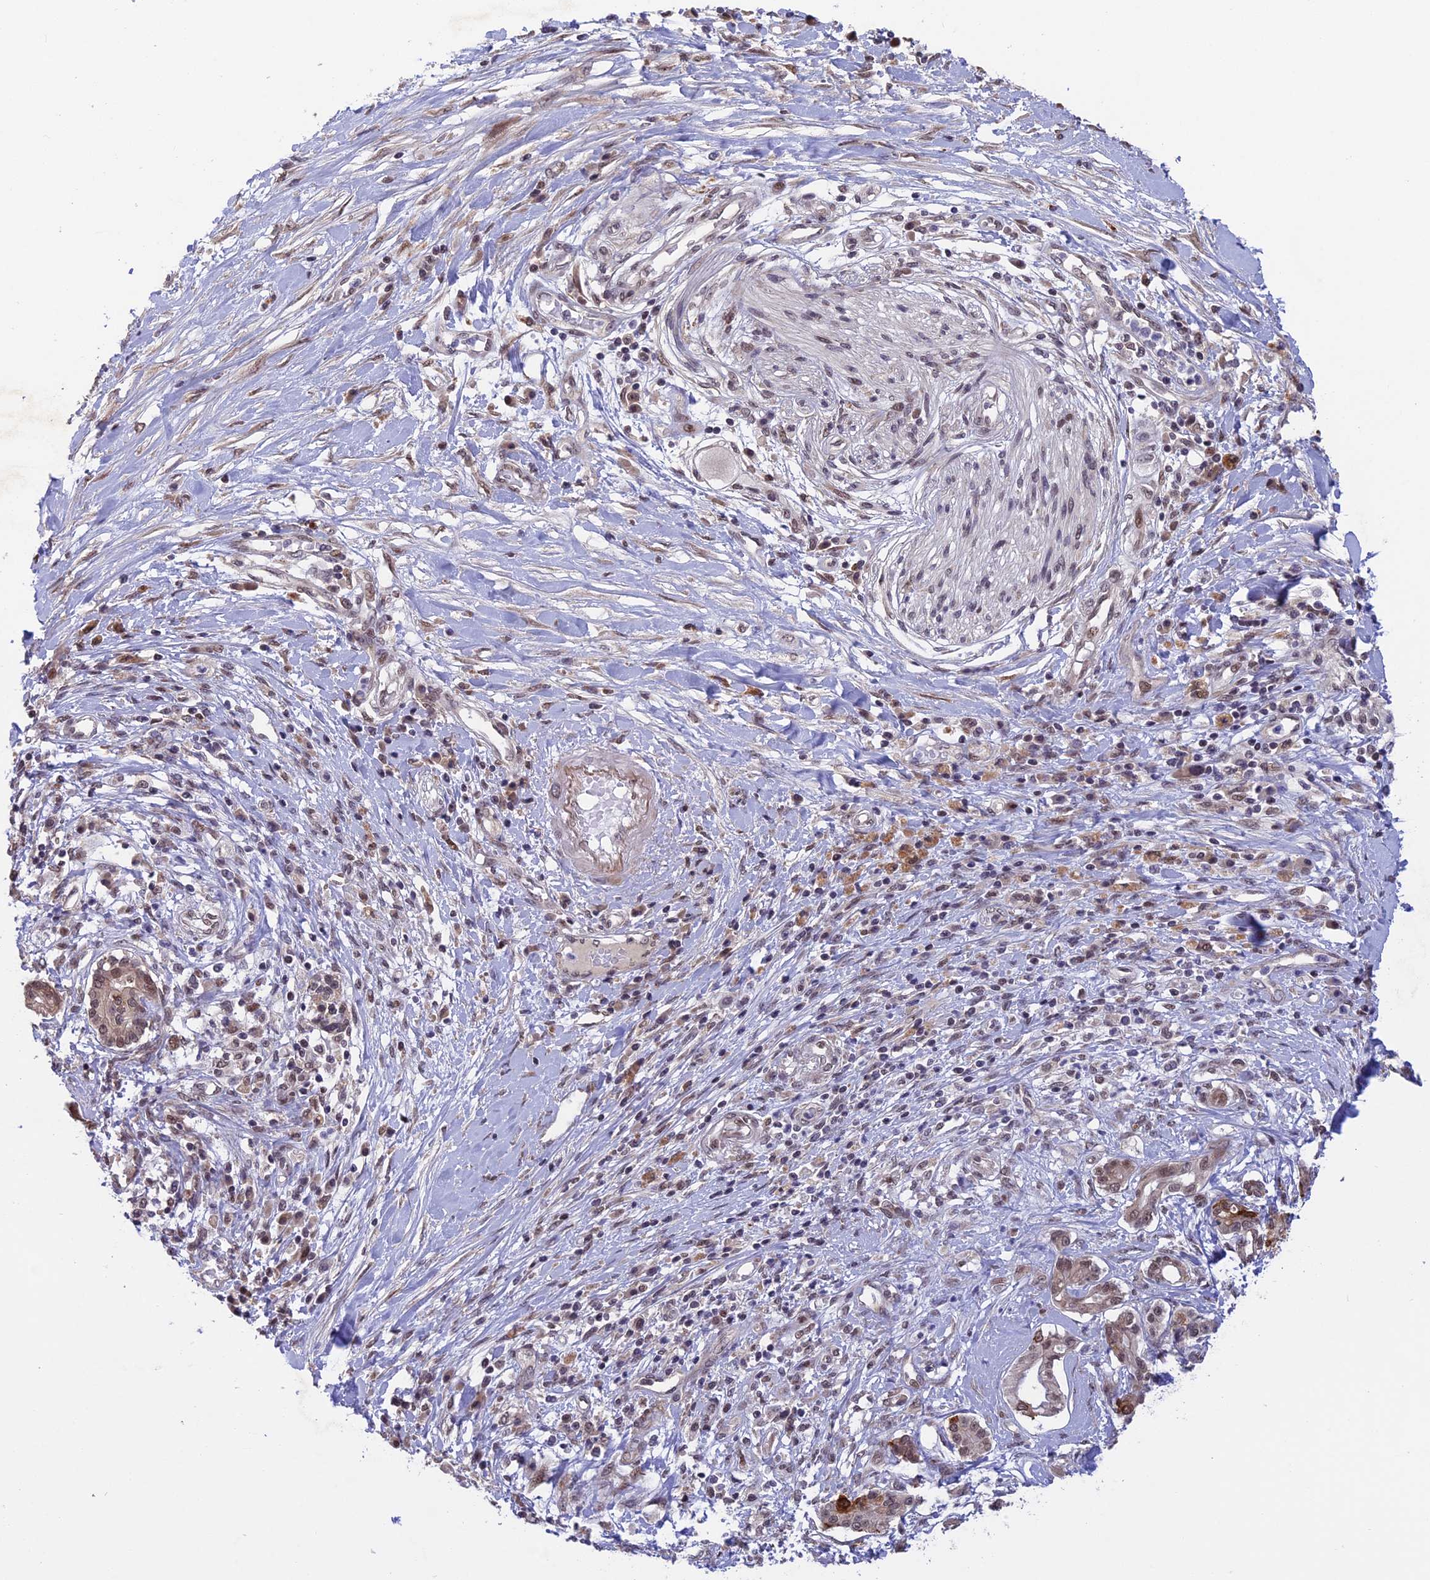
{"staining": {"intensity": "moderate", "quantity": "25%-75%", "location": "nuclear"}, "tissue": "pancreatic cancer", "cell_type": "Tumor cells", "image_type": "cancer", "snomed": [{"axis": "morphology", "description": "Adenocarcinoma, NOS"}, {"axis": "topography", "description": "Pancreas"}], "caption": "Immunohistochemical staining of human pancreatic adenocarcinoma displays medium levels of moderate nuclear expression in about 25%-75% of tumor cells. The staining was performed using DAB to visualize the protein expression in brown, while the nuclei were stained in blue with hematoxylin (Magnification: 20x).", "gene": "POLR2C", "patient": {"sex": "female", "age": 56}}